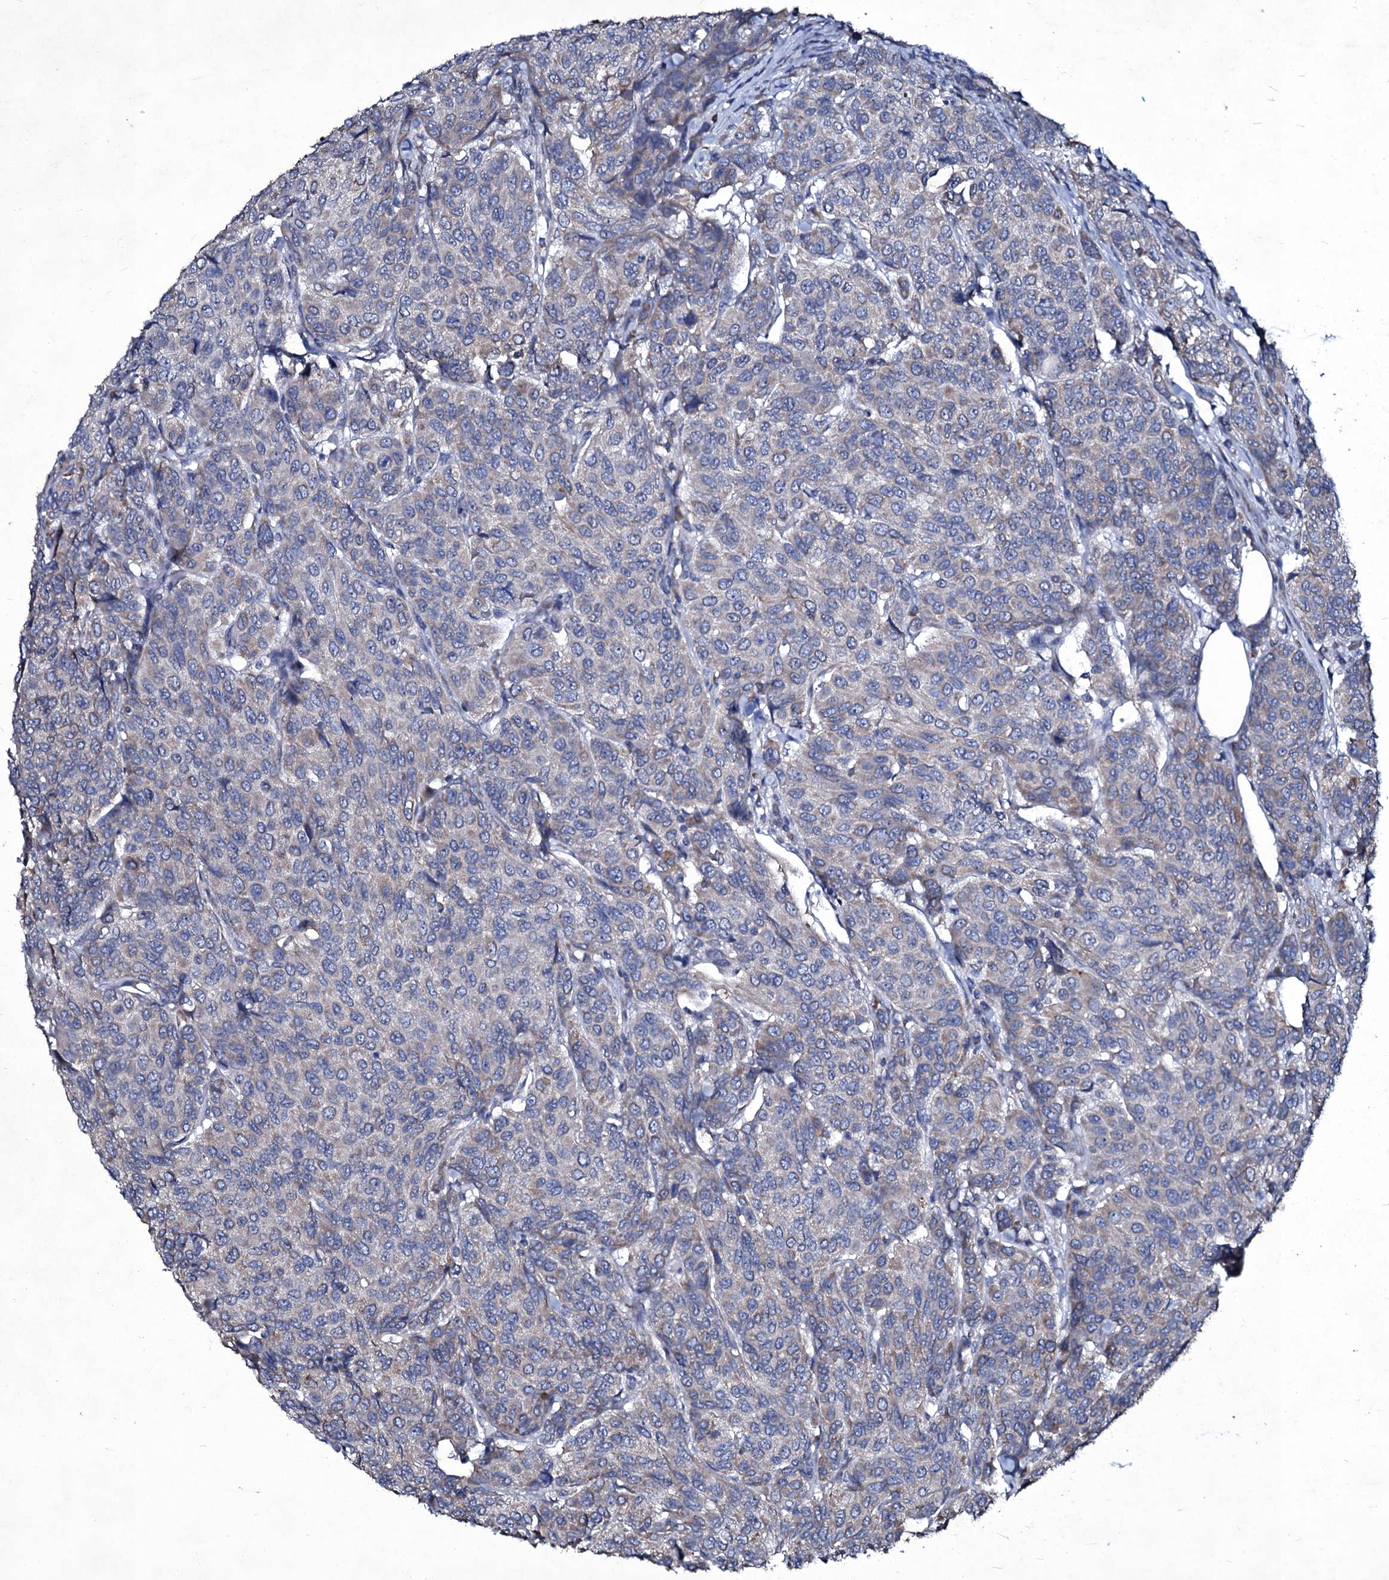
{"staining": {"intensity": "negative", "quantity": "none", "location": "none"}, "tissue": "breast cancer", "cell_type": "Tumor cells", "image_type": "cancer", "snomed": [{"axis": "morphology", "description": "Duct carcinoma"}, {"axis": "topography", "description": "Breast"}], "caption": "Infiltrating ductal carcinoma (breast) was stained to show a protein in brown. There is no significant expression in tumor cells. The staining was performed using DAB to visualize the protein expression in brown, while the nuclei were stained in blue with hematoxylin (Magnification: 20x).", "gene": "SELENOT", "patient": {"sex": "female", "age": 55}}